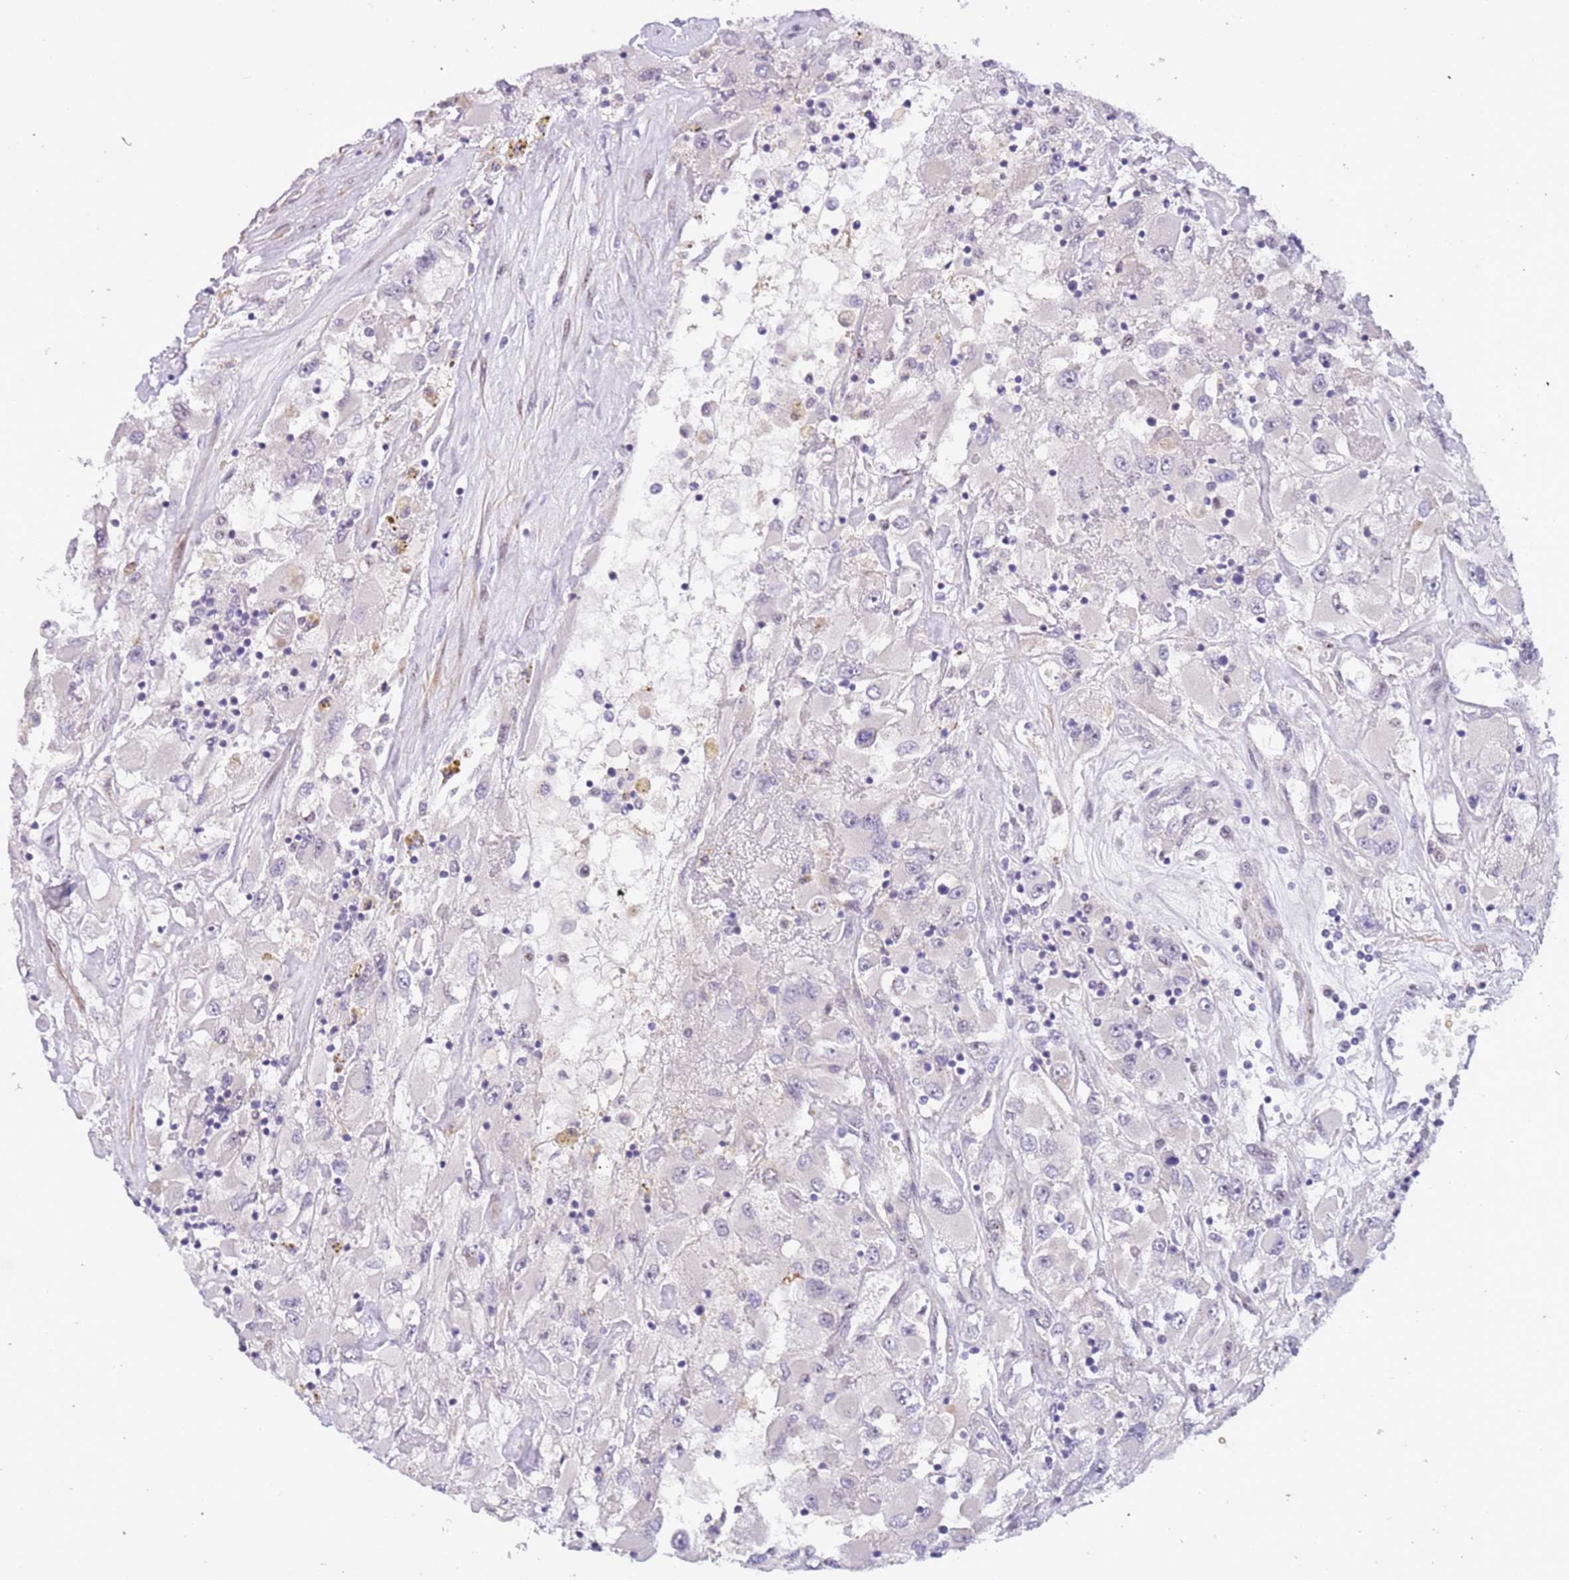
{"staining": {"intensity": "negative", "quantity": "none", "location": "none"}, "tissue": "renal cancer", "cell_type": "Tumor cells", "image_type": "cancer", "snomed": [{"axis": "morphology", "description": "Adenocarcinoma, NOS"}, {"axis": "topography", "description": "Kidney"}], "caption": "This is a micrograph of IHC staining of adenocarcinoma (renal), which shows no expression in tumor cells.", "gene": "PLEKHH1", "patient": {"sex": "female", "age": 52}}